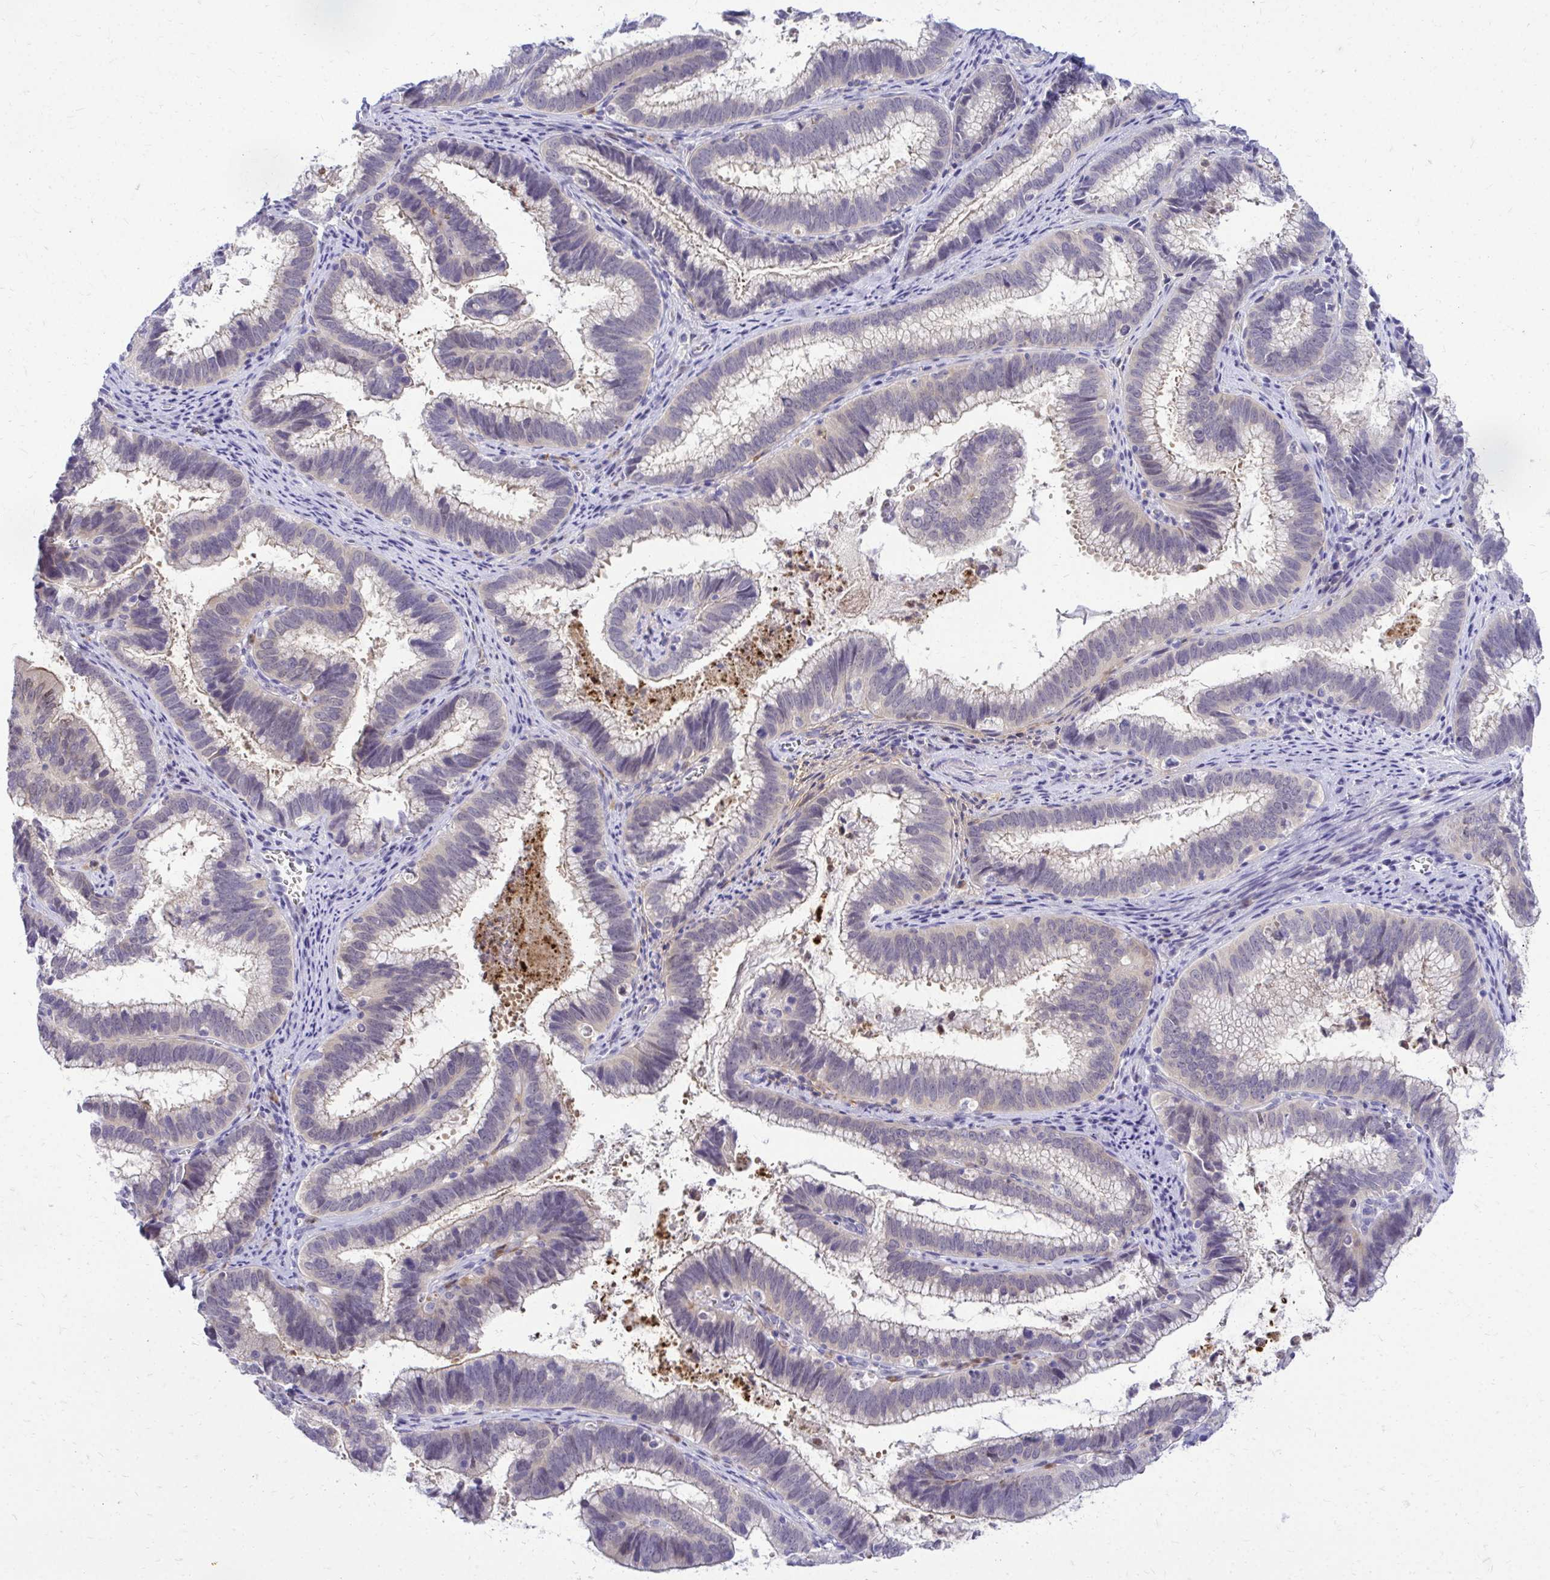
{"staining": {"intensity": "weak", "quantity": "<25%", "location": "cytoplasmic/membranous,nuclear"}, "tissue": "cervical cancer", "cell_type": "Tumor cells", "image_type": "cancer", "snomed": [{"axis": "morphology", "description": "Adenocarcinoma, NOS"}, {"axis": "topography", "description": "Cervix"}], "caption": "The photomicrograph exhibits no staining of tumor cells in cervical cancer (adenocarcinoma).", "gene": "ZSWIM9", "patient": {"sex": "female", "age": 61}}